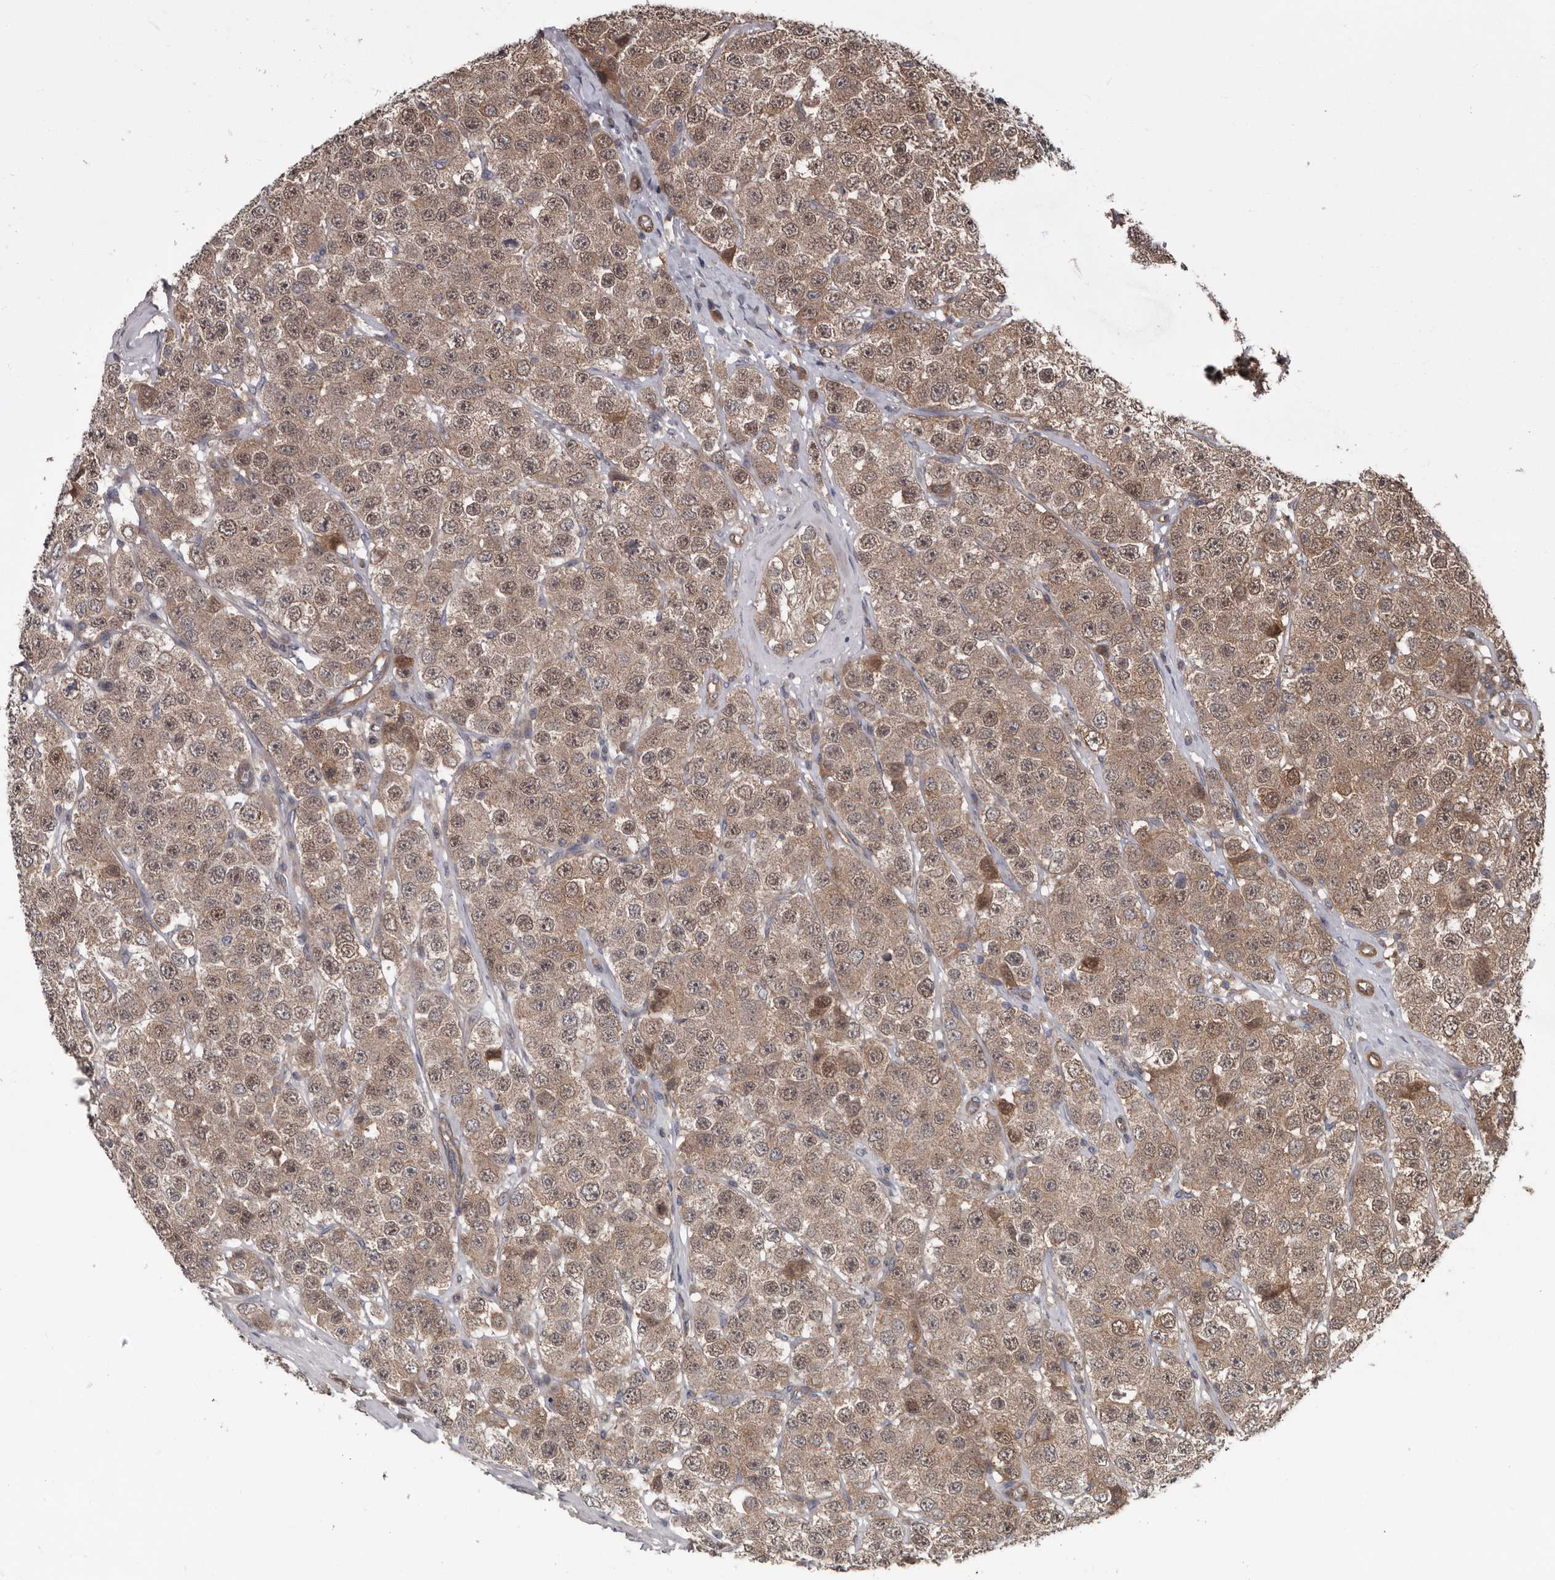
{"staining": {"intensity": "moderate", "quantity": ">75%", "location": "cytoplasmic/membranous,nuclear"}, "tissue": "testis cancer", "cell_type": "Tumor cells", "image_type": "cancer", "snomed": [{"axis": "morphology", "description": "Seminoma, NOS"}, {"axis": "topography", "description": "Testis"}], "caption": "A photomicrograph of testis cancer stained for a protein exhibits moderate cytoplasmic/membranous and nuclear brown staining in tumor cells.", "gene": "DNAJB4", "patient": {"sex": "male", "age": 28}}